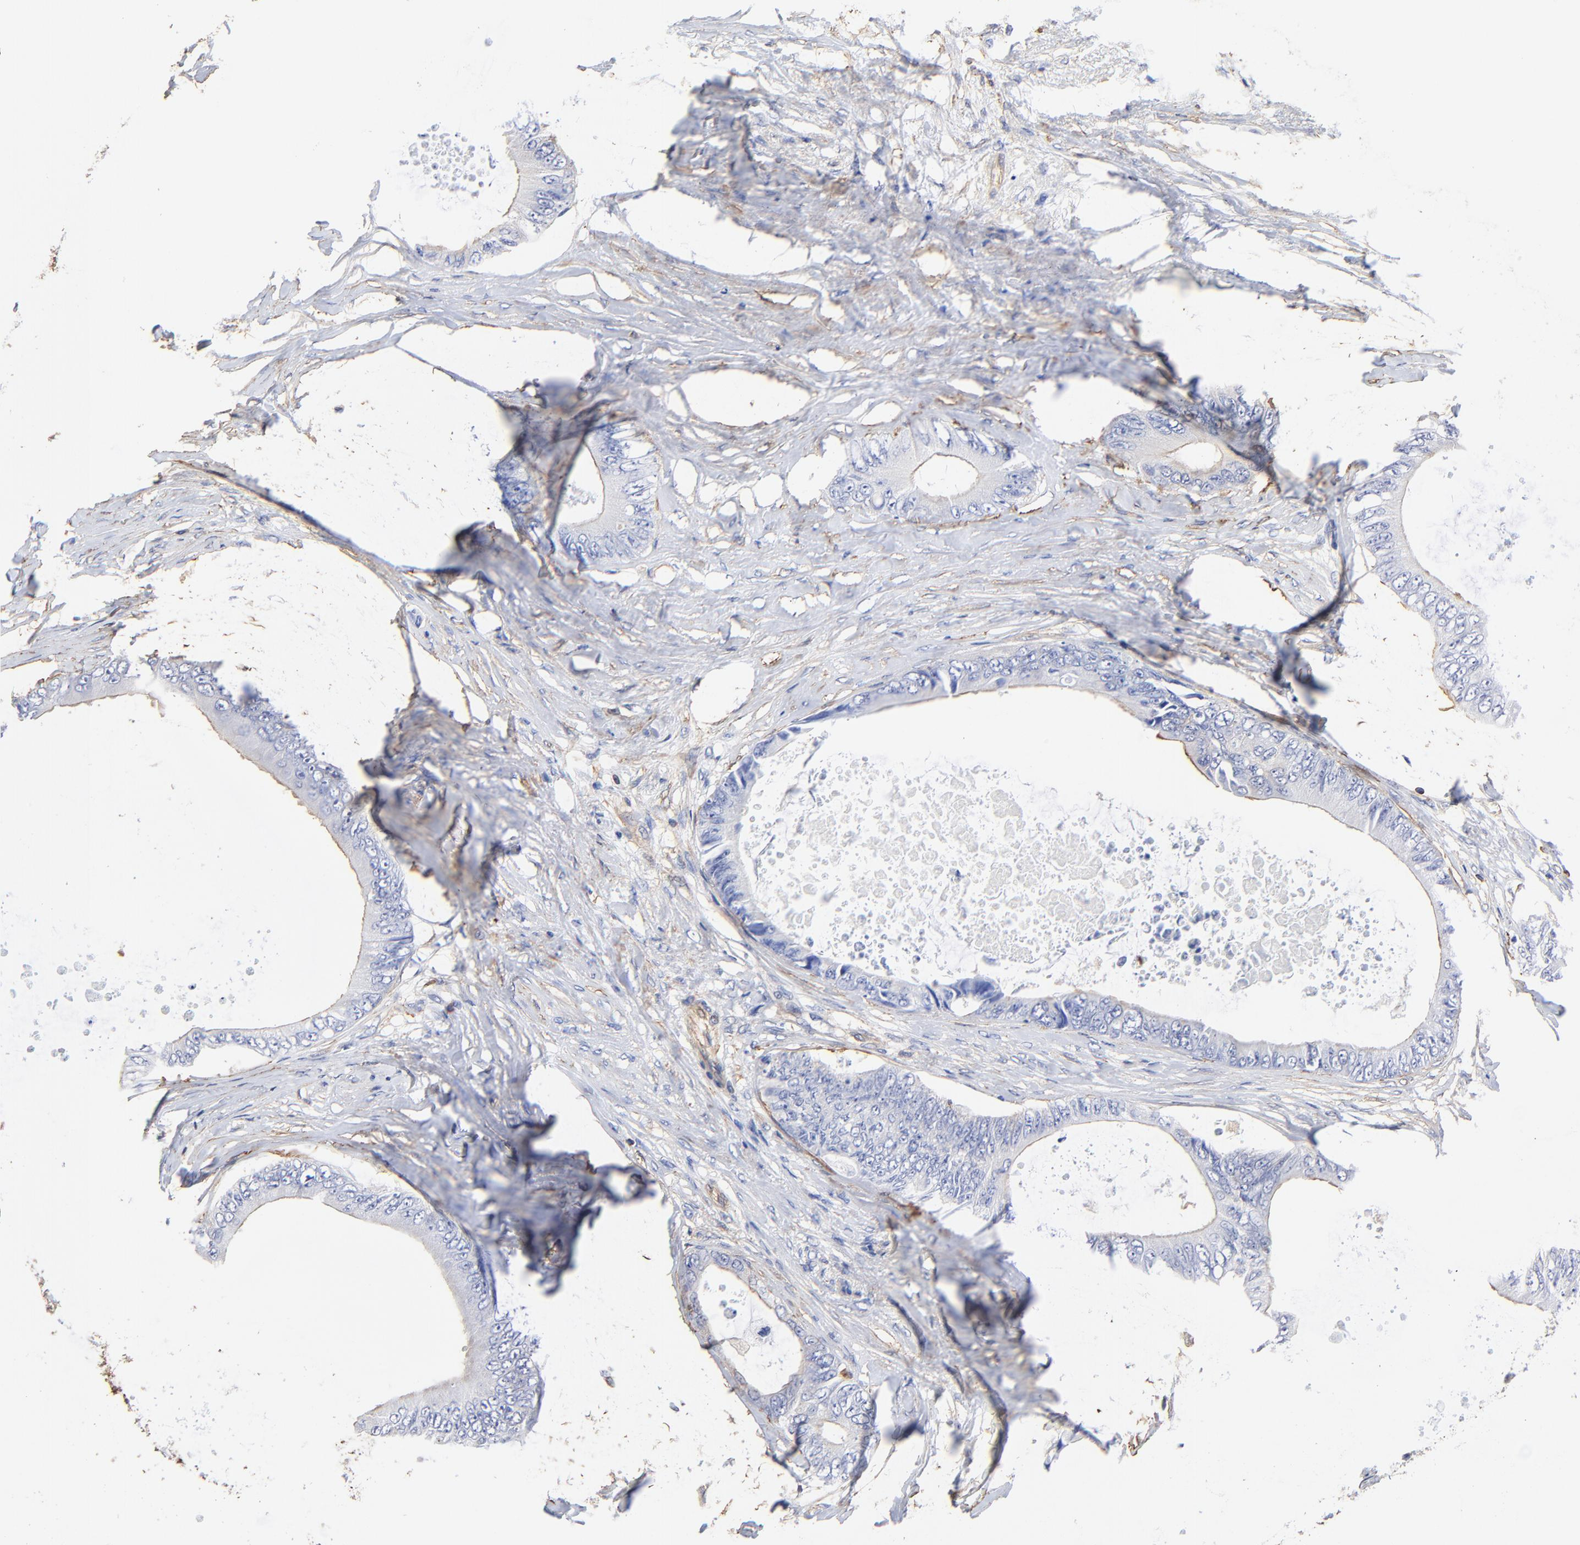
{"staining": {"intensity": "negative", "quantity": "none", "location": "none"}, "tissue": "colorectal cancer", "cell_type": "Tumor cells", "image_type": "cancer", "snomed": [{"axis": "morphology", "description": "Normal tissue, NOS"}, {"axis": "morphology", "description": "Adenocarcinoma, NOS"}, {"axis": "topography", "description": "Rectum"}, {"axis": "topography", "description": "Peripheral nerve tissue"}], "caption": "Tumor cells show no significant protein expression in colorectal cancer.", "gene": "TAGLN2", "patient": {"sex": "female", "age": 77}}